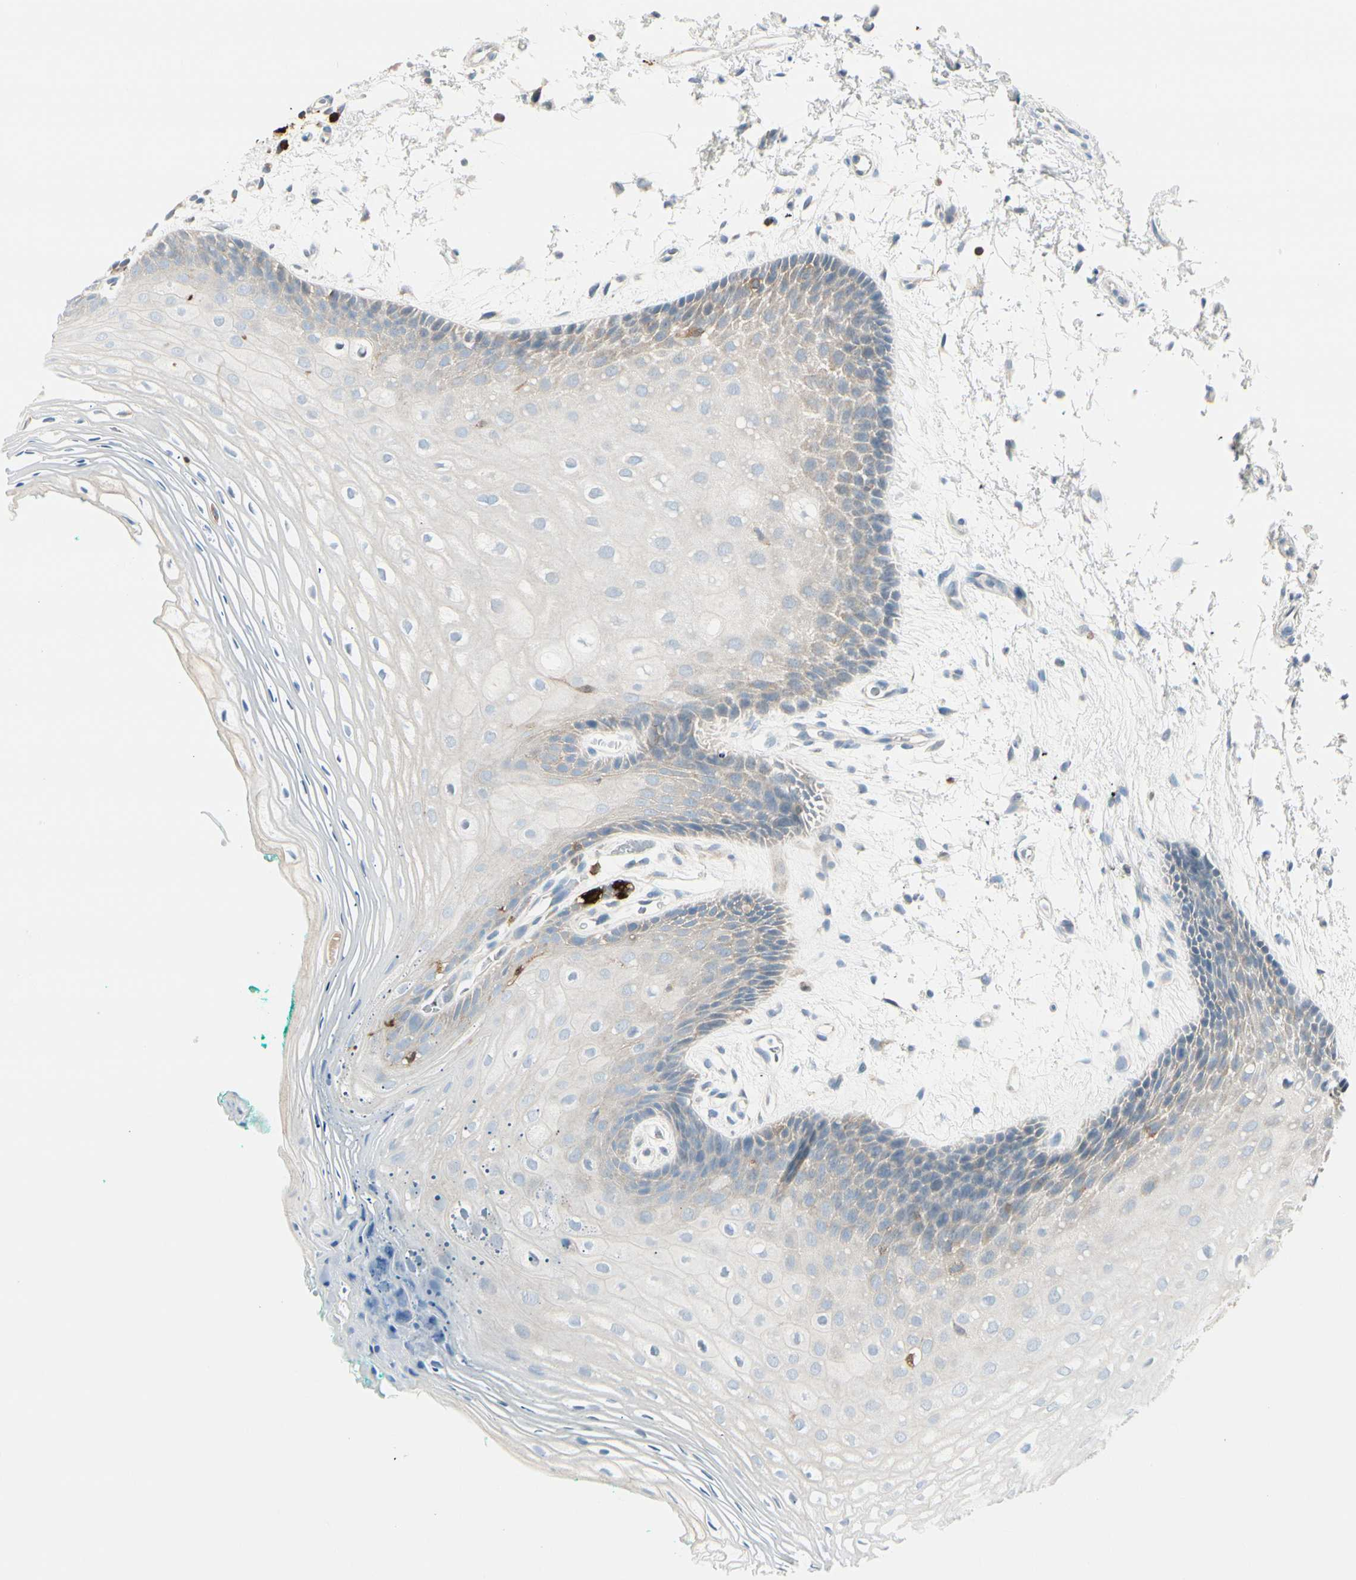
{"staining": {"intensity": "negative", "quantity": "none", "location": "none"}, "tissue": "oral mucosa", "cell_type": "Squamous epithelial cells", "image_type": "normal", "snomed": [{"axis": "morphology", "description": "Normal tissue, NOS"}, {"axis": "topography", "description": "Skeletal muscle"}, {"axis": "topography", "description": "Oral tissue"}, {"axis": "topography", "description": "Peripheral nerve tissue"}], "caption": "High magnification brightfield microscopy of normal oral mucosa stained with DAB (3,3'-diaminobenzidine) (brown) and counterstained with hematoxylin (blue): squamous epithelial cells show no significant staining. Brightfield microscopy of IHC stained with DAB (3,3'-diaminobenzidine) (brown) and hematoxylin (blue), captured at high magnification.", "gene": "TRAF1", "patient": {"sex": "female", "age": 84}}